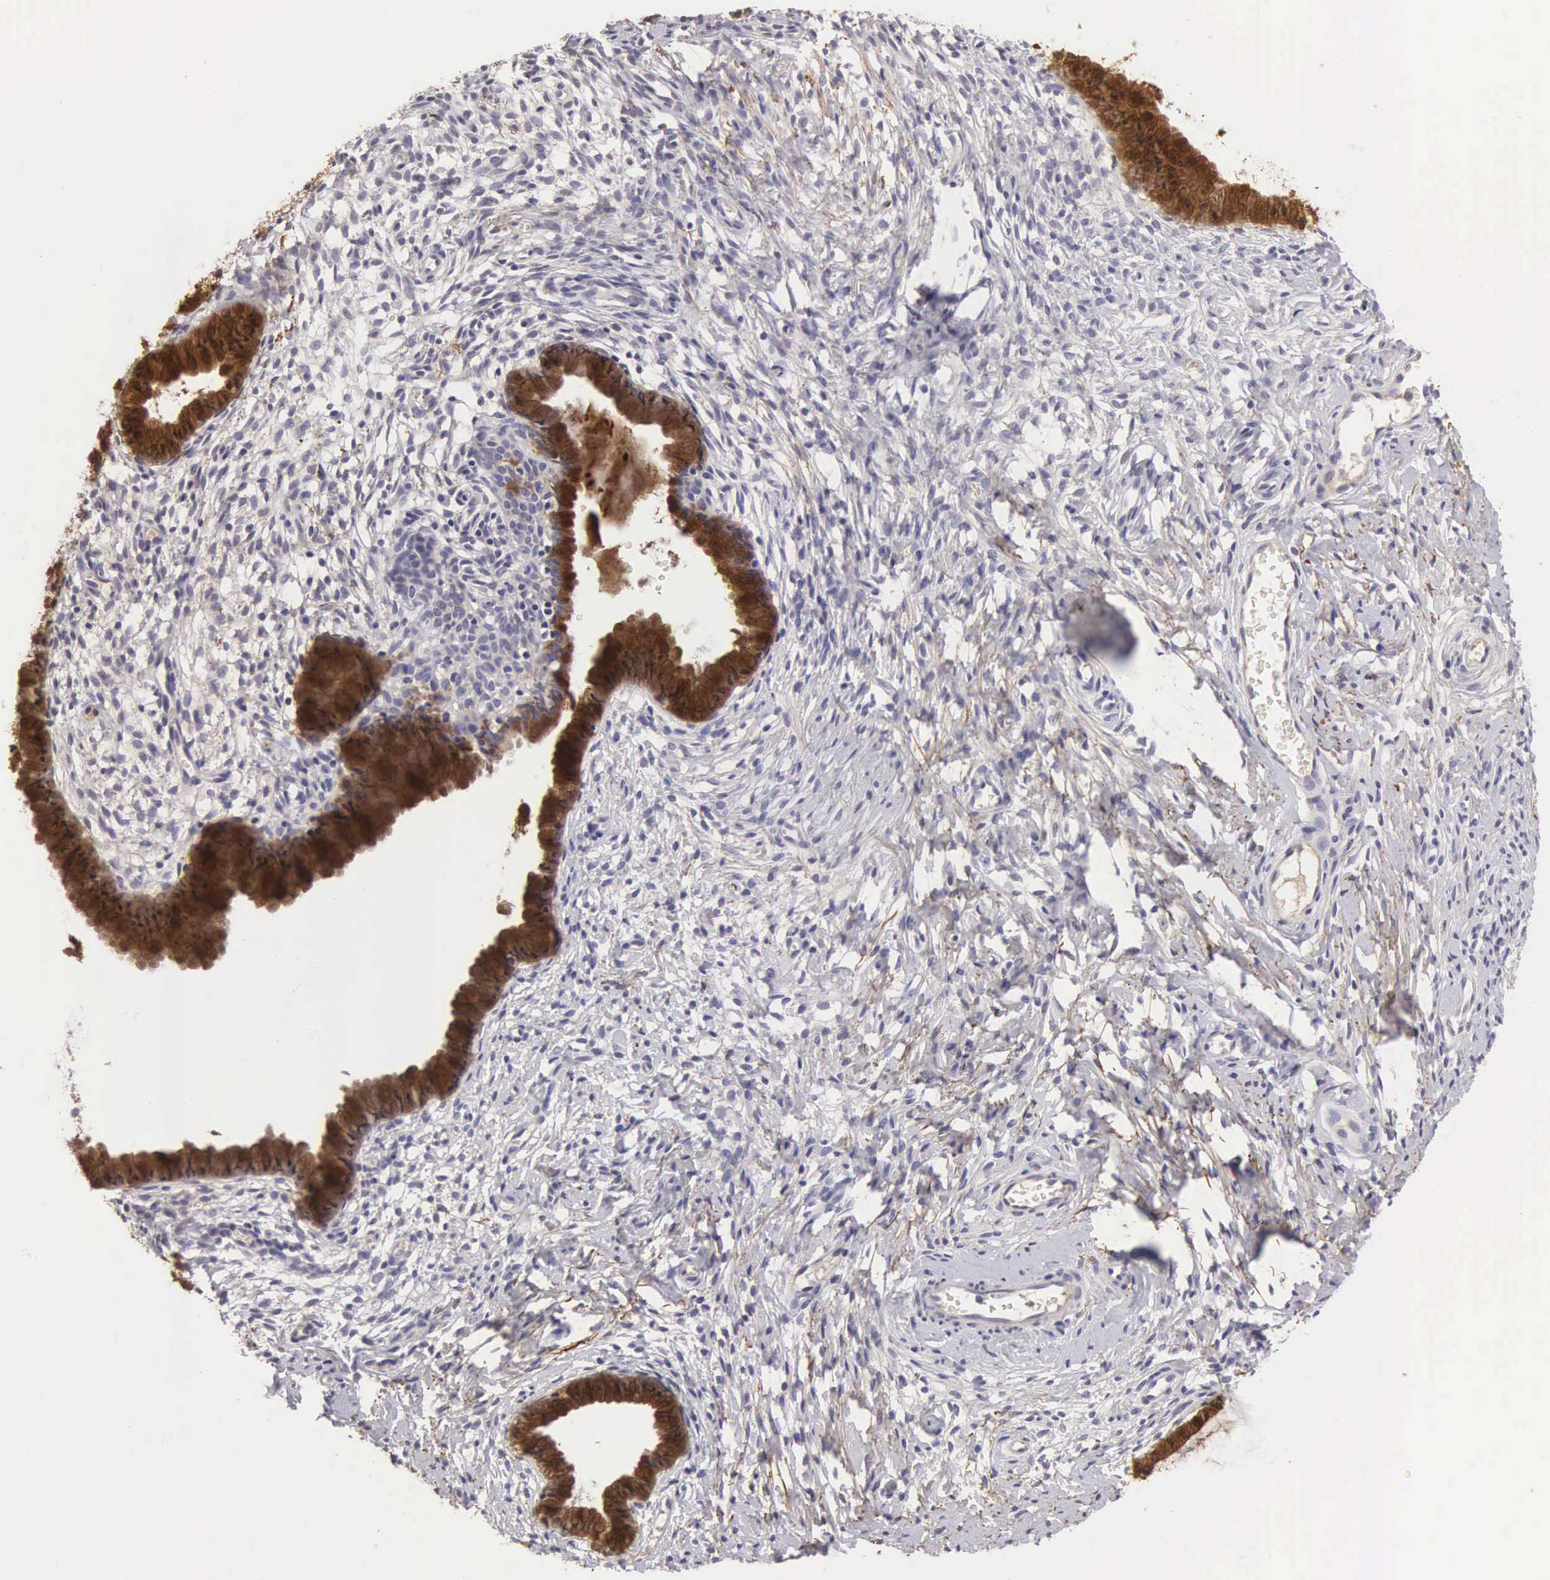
{"staining": {"intensity": "strong", "quantity": ">75%", "location": "cytoplasmic/membranous"}, "tissue": "cervix", "cell_type": "Glandular cells", "image_type": "normal", "snomed": [{"axis": "morphology", "description": "Normal tissue, NOS"}, {"axis": "topography", "description": "Cervix"}], "caption": "Cervix was stained to show a protein in brown. There is high levels of strong cytoplasmic/membranous staining in about >75% of glandular cells.", "gene": "CLU", "patient": {"sex": "female", "age": 70}}